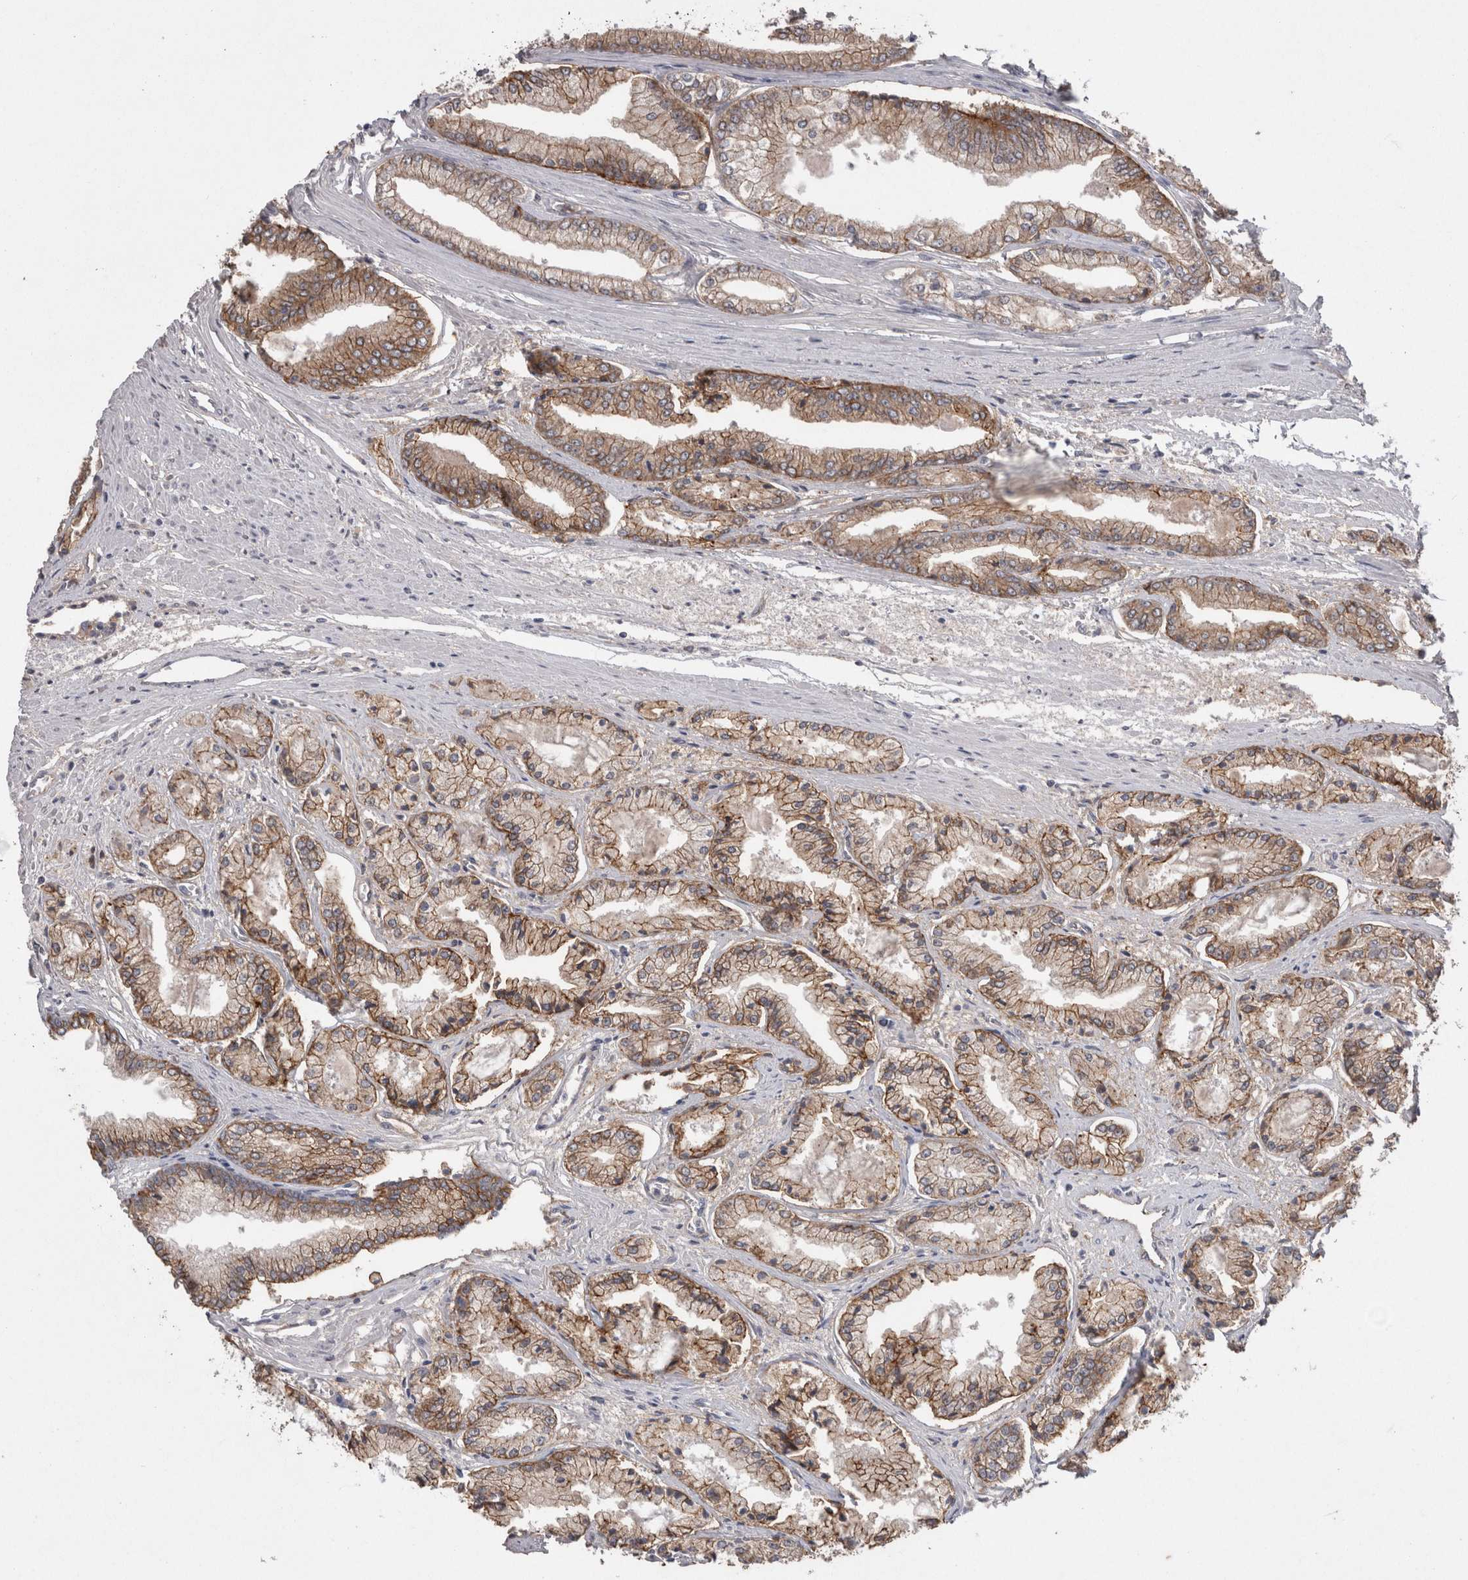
{"staining": {"intensity": "moderate", "quantity": ">75%", "location": "cytoplasmic/membranous"}, "tissue": "prostate cancer", "cell_type": "Tumor cells", "image_type": "cancer", "snomed": [{"axis": "morphology", "description": "Adenocarcinoma, Low grade"}, {"axis": "topography", "description": "Prostate"}], "caption": "Brown immunohistochemical staining in human prostate adenocarcinoma (low-grade) shows moderate cytoplasmic/membranous staining in about >75% of tumor cells.", "gene": "NECTIN2", "patient": {"sex": "male", "age": 52}}